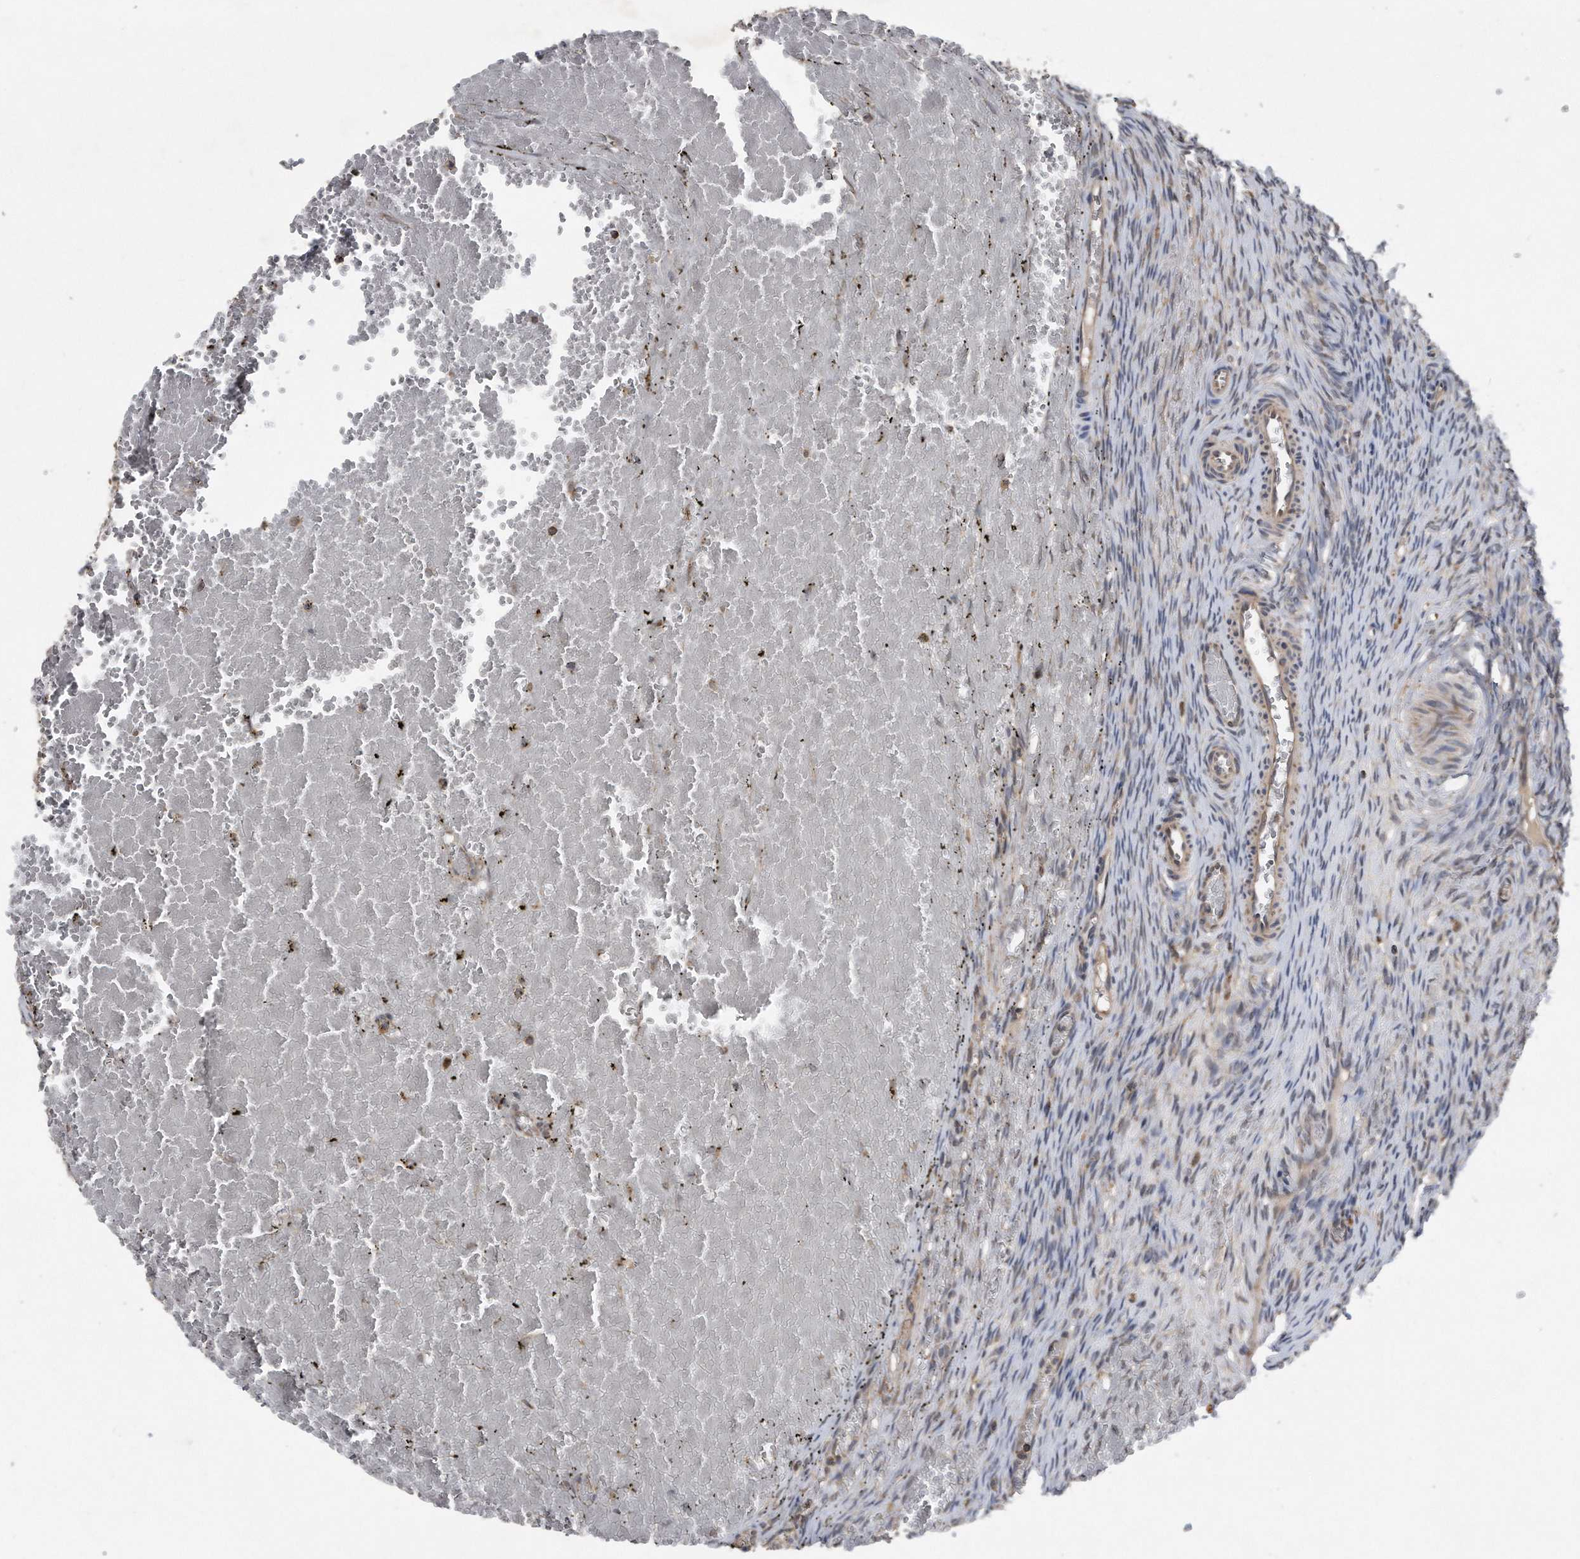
{"staining": {"intensity": "moderate", "quantity": ">75%", "location": "cytoplasmic/membranous"}, "tissue": "ovary", "cell_type": "Follicle cells", "image_type": "normal", "snomed": [{"axis": "morphology", "description": "Adenocarcinoma, NOS"}, {"axis": "topography", "description": "Endometrium"}], "caption": "A histopathology image showing moderate cytoplasmic/membranous staining in about >75% of follicle cells in benign ovary, as visualized by brown immunohistochemical staining.", "gene": "ALPK2", "patient": {"sex": "female", "age": 32}}